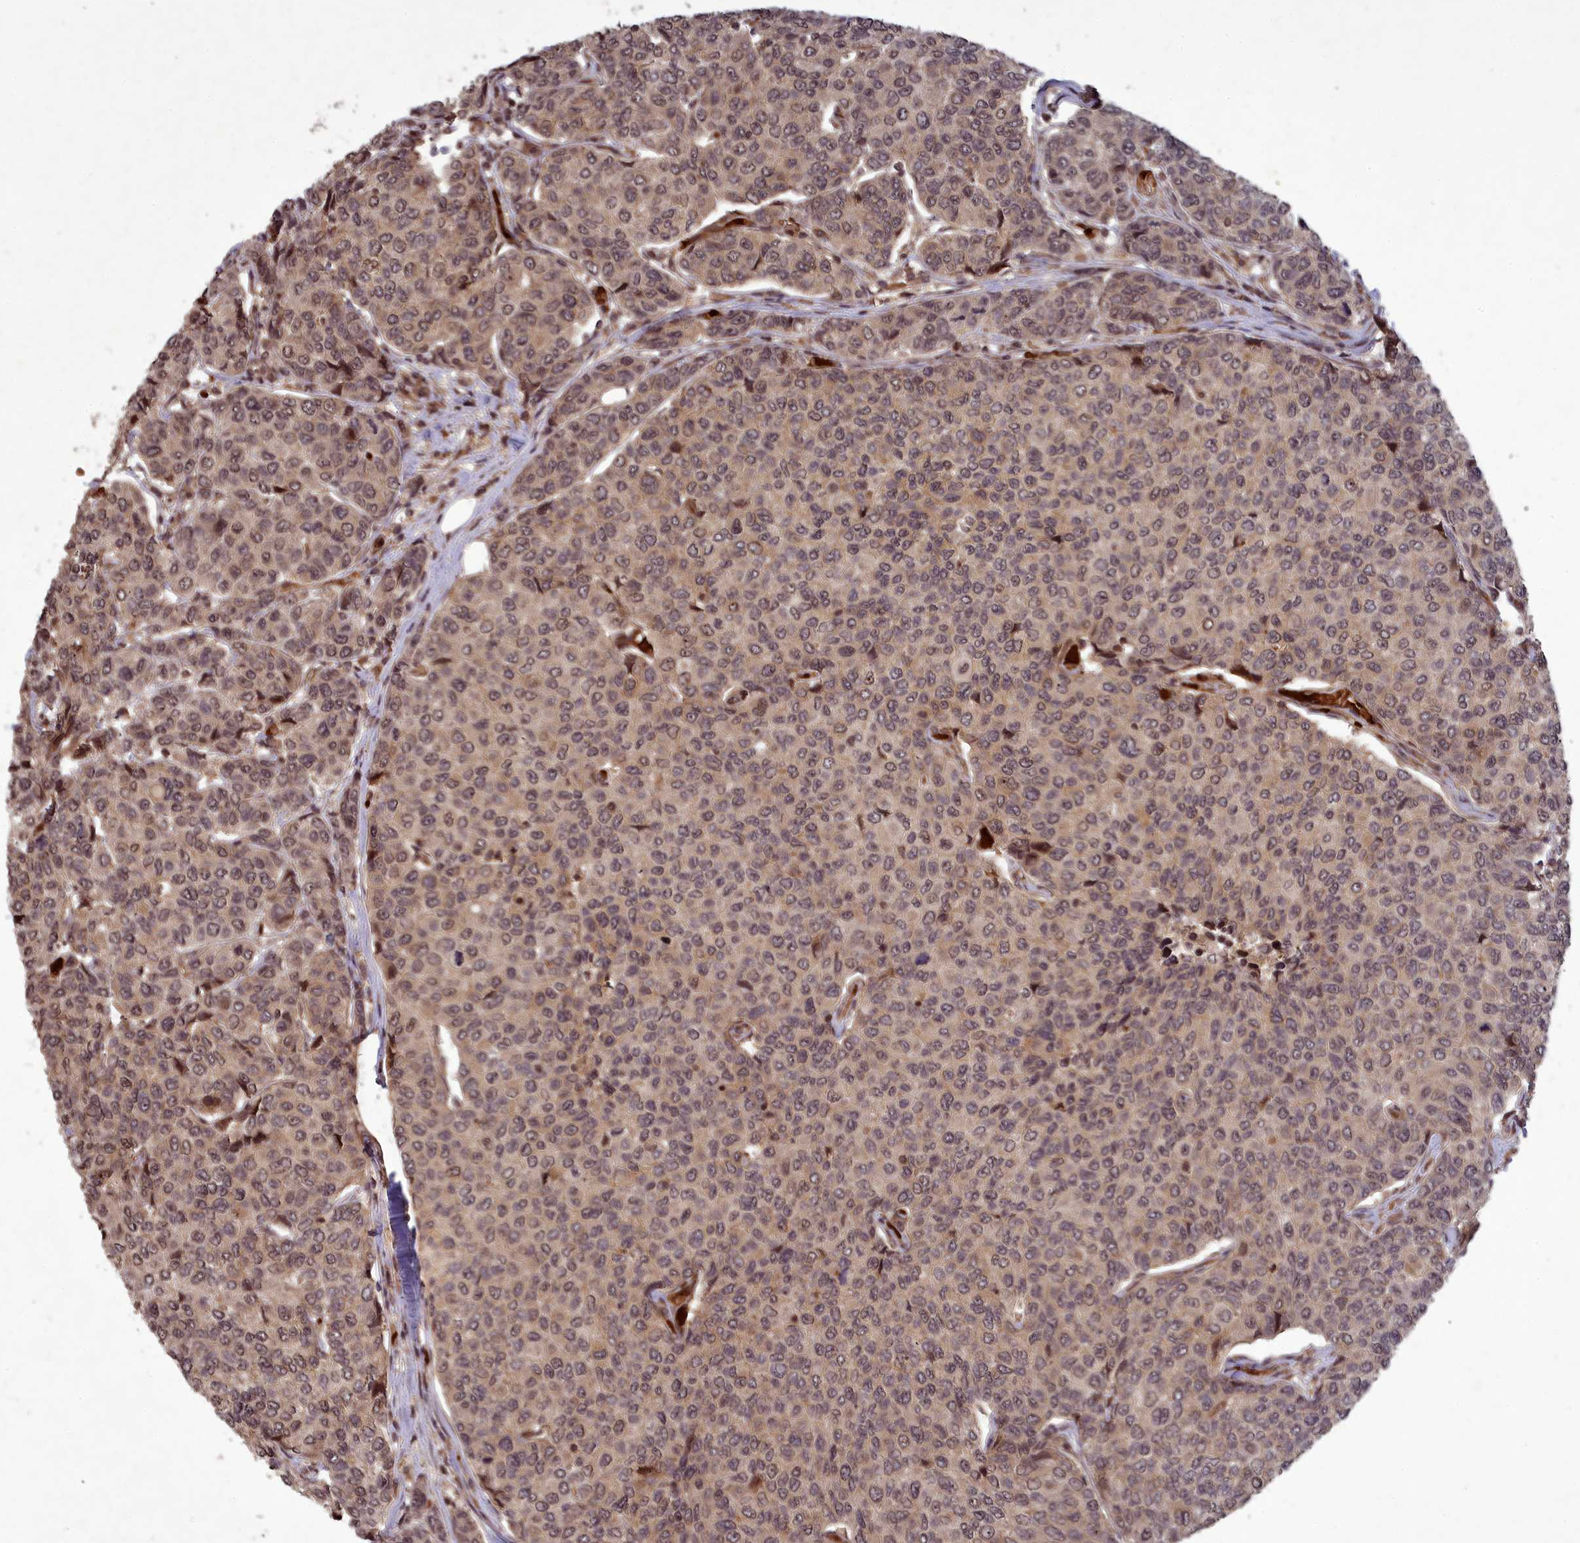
{"staining": {"intensity": "moderate", "quantity": ">75%", "location": "nuclear"}, "tissue": "breast cancer", "cell_type": "Tumor cells", "image_type": "cancer", "snomed": [{"axis": "morphology", "description": "Duct carcinoma"}, {"axis": "topography", "description": "Breast"}], "caption": "Human breast cancer (intraductal carcinoma) stained for a protein (brown) displays moderate nuclear positive expression in about >75% of tumor cells.", "gene": "SRMS", "patient": {"sex": "female", "age": 55}}